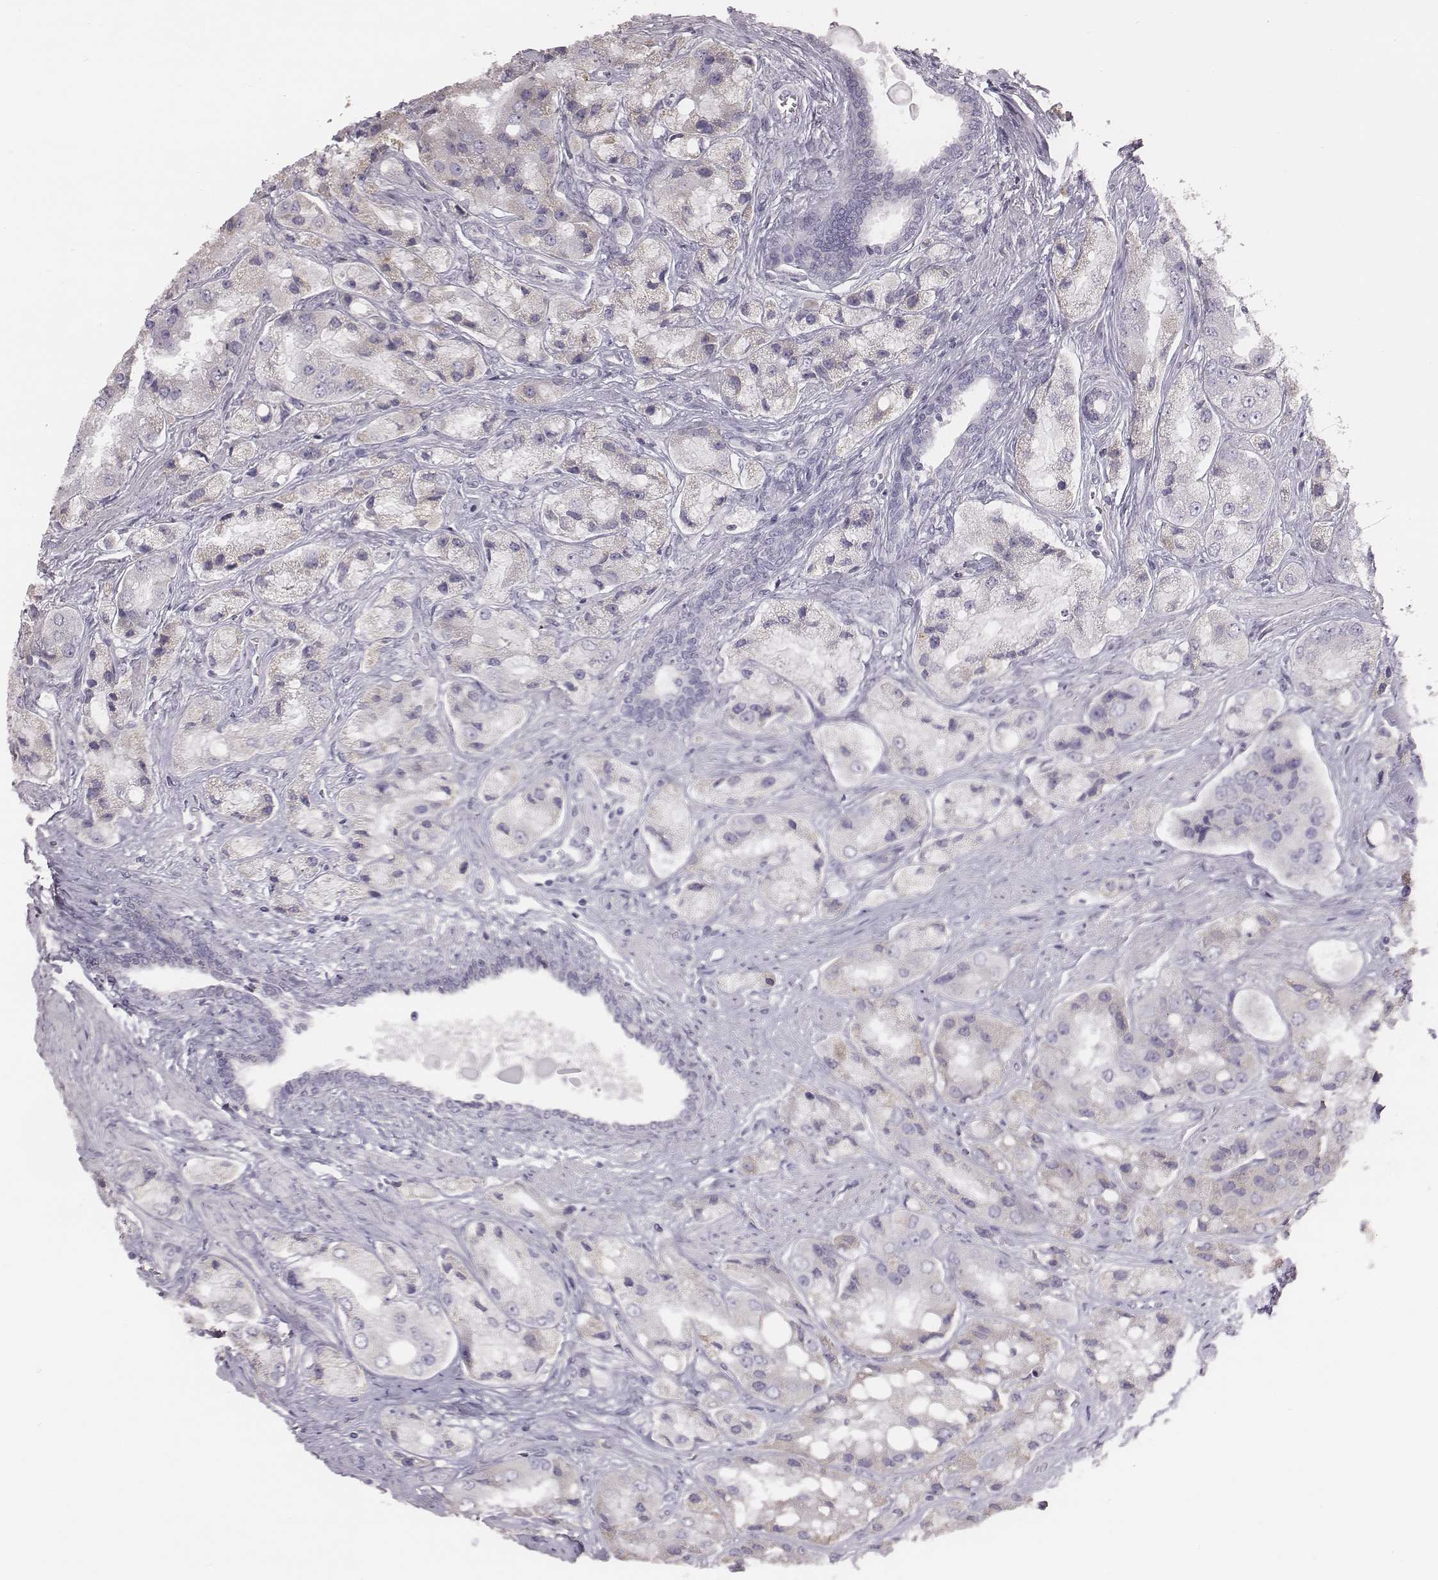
{"staining": {"intensity": "negative", "quantity": "none", "location": "none"}, "tissue": "prostate cancer", "cell_type": "Tumor cells", "image_type": "cancer", "snomed": [{"axis": "morphology", "description": "Adenocarcinoma, Low grade"}, {"axis": "topography", "description": "Prostate"}], "caption": "Immunohistochemical staining of prostate cancer (adenocarcinoma (low-grade)) shows no significant staining in tumor cells.", "gene": "C6orf58", "patient": {"sex": "male", "age": 69}}